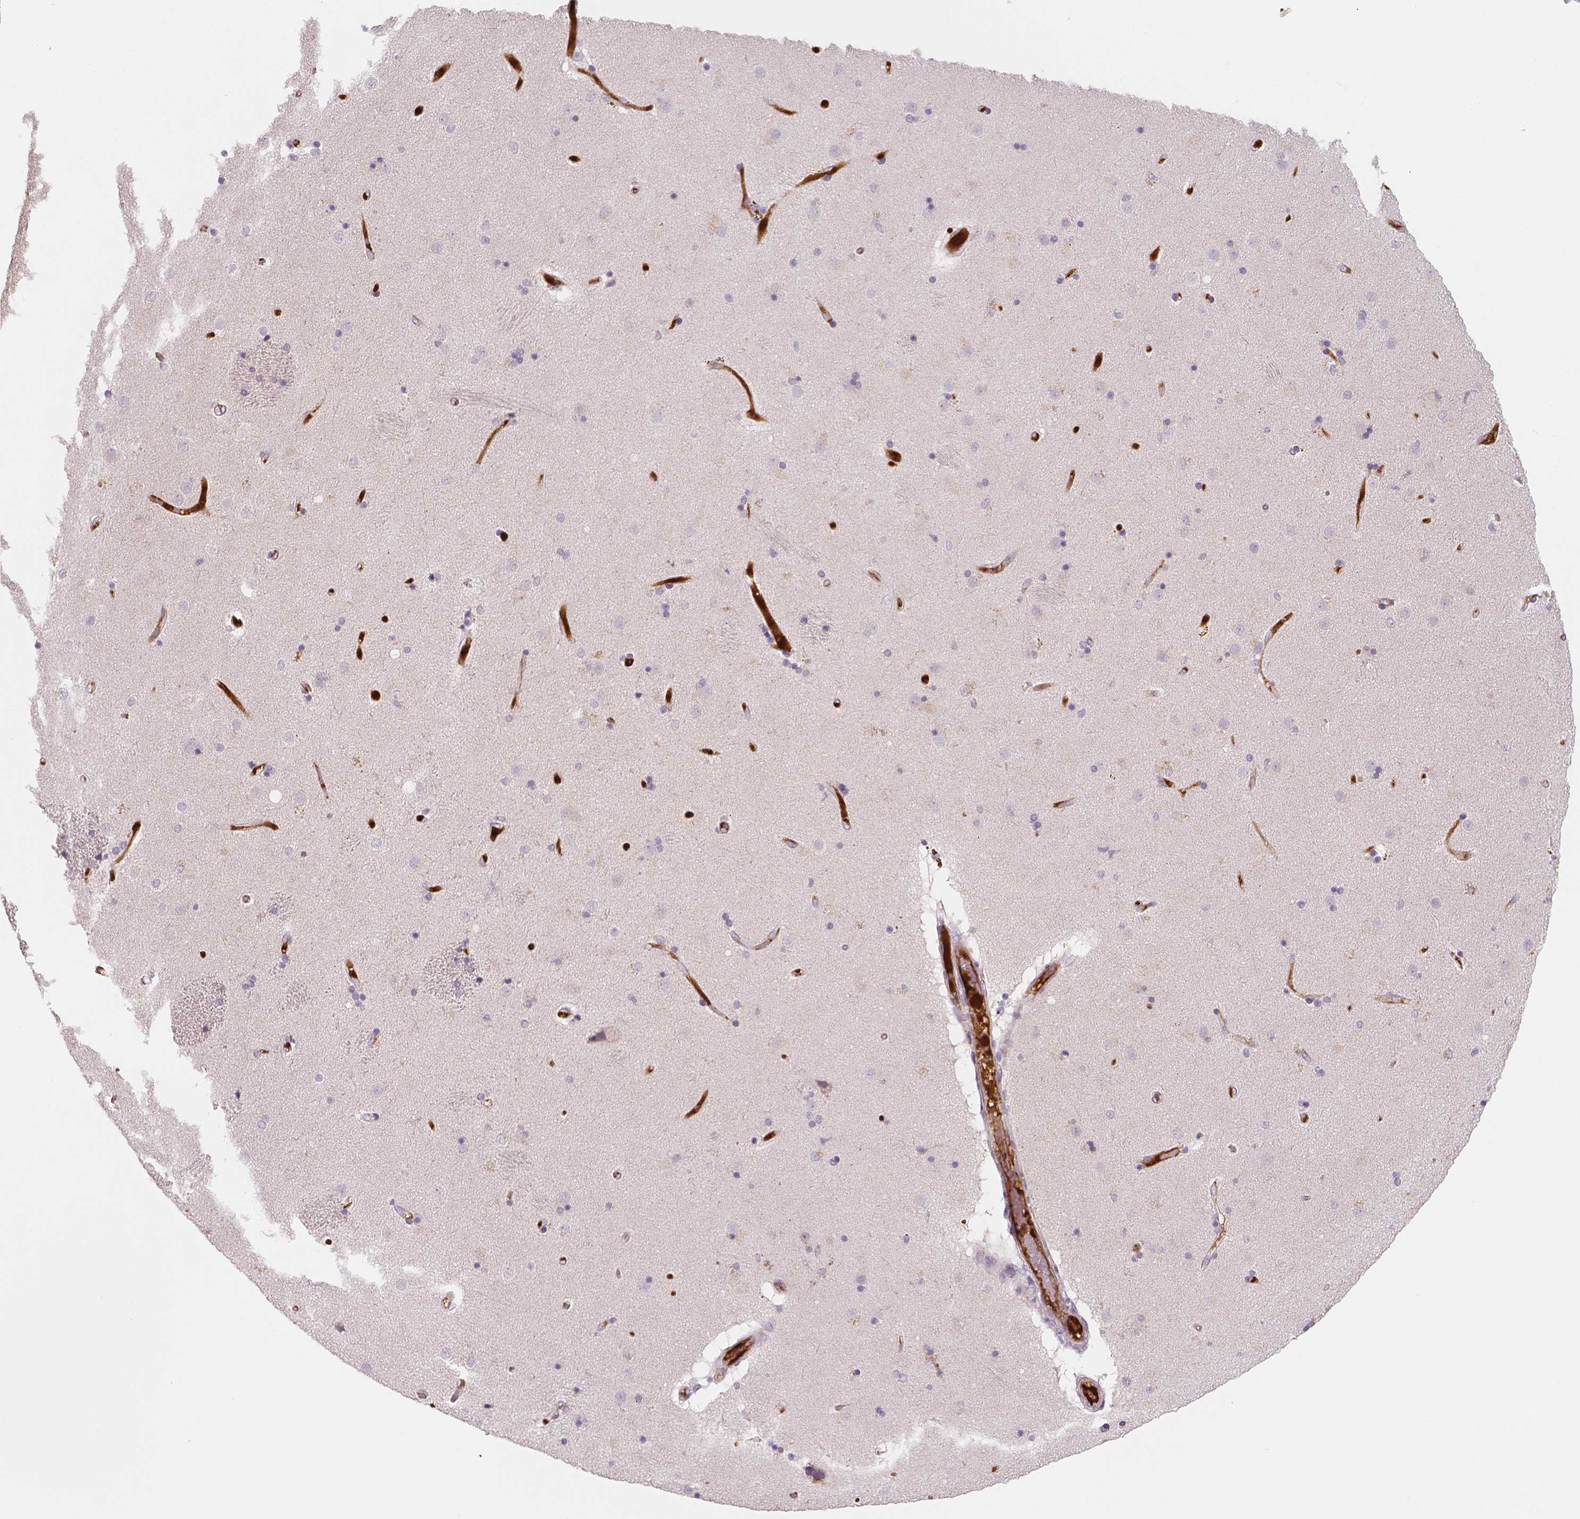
{"staining": {"intensity": "negative", "quantity": "none", "location": "none"}, "tissue": "caudate", "cell_type": "Glial cells", "image_type": "normal", "snomed": [{"axis": "morphology", "description": "Normal tissue, NOS"}, {"axis": "topography", "description": "Lateral ventricle wall"}], "caption": "DAB (3,3'-diaminobenzidine) immunohistochemical staining of normal human caudate exhibits no significant positivity in glial cells. (DAB (3,3'-diaminobenzidine) IHC with hematoxylin counter stain).", "gene": "APOA4", "patient": {"sex": "female", "age": 71}}